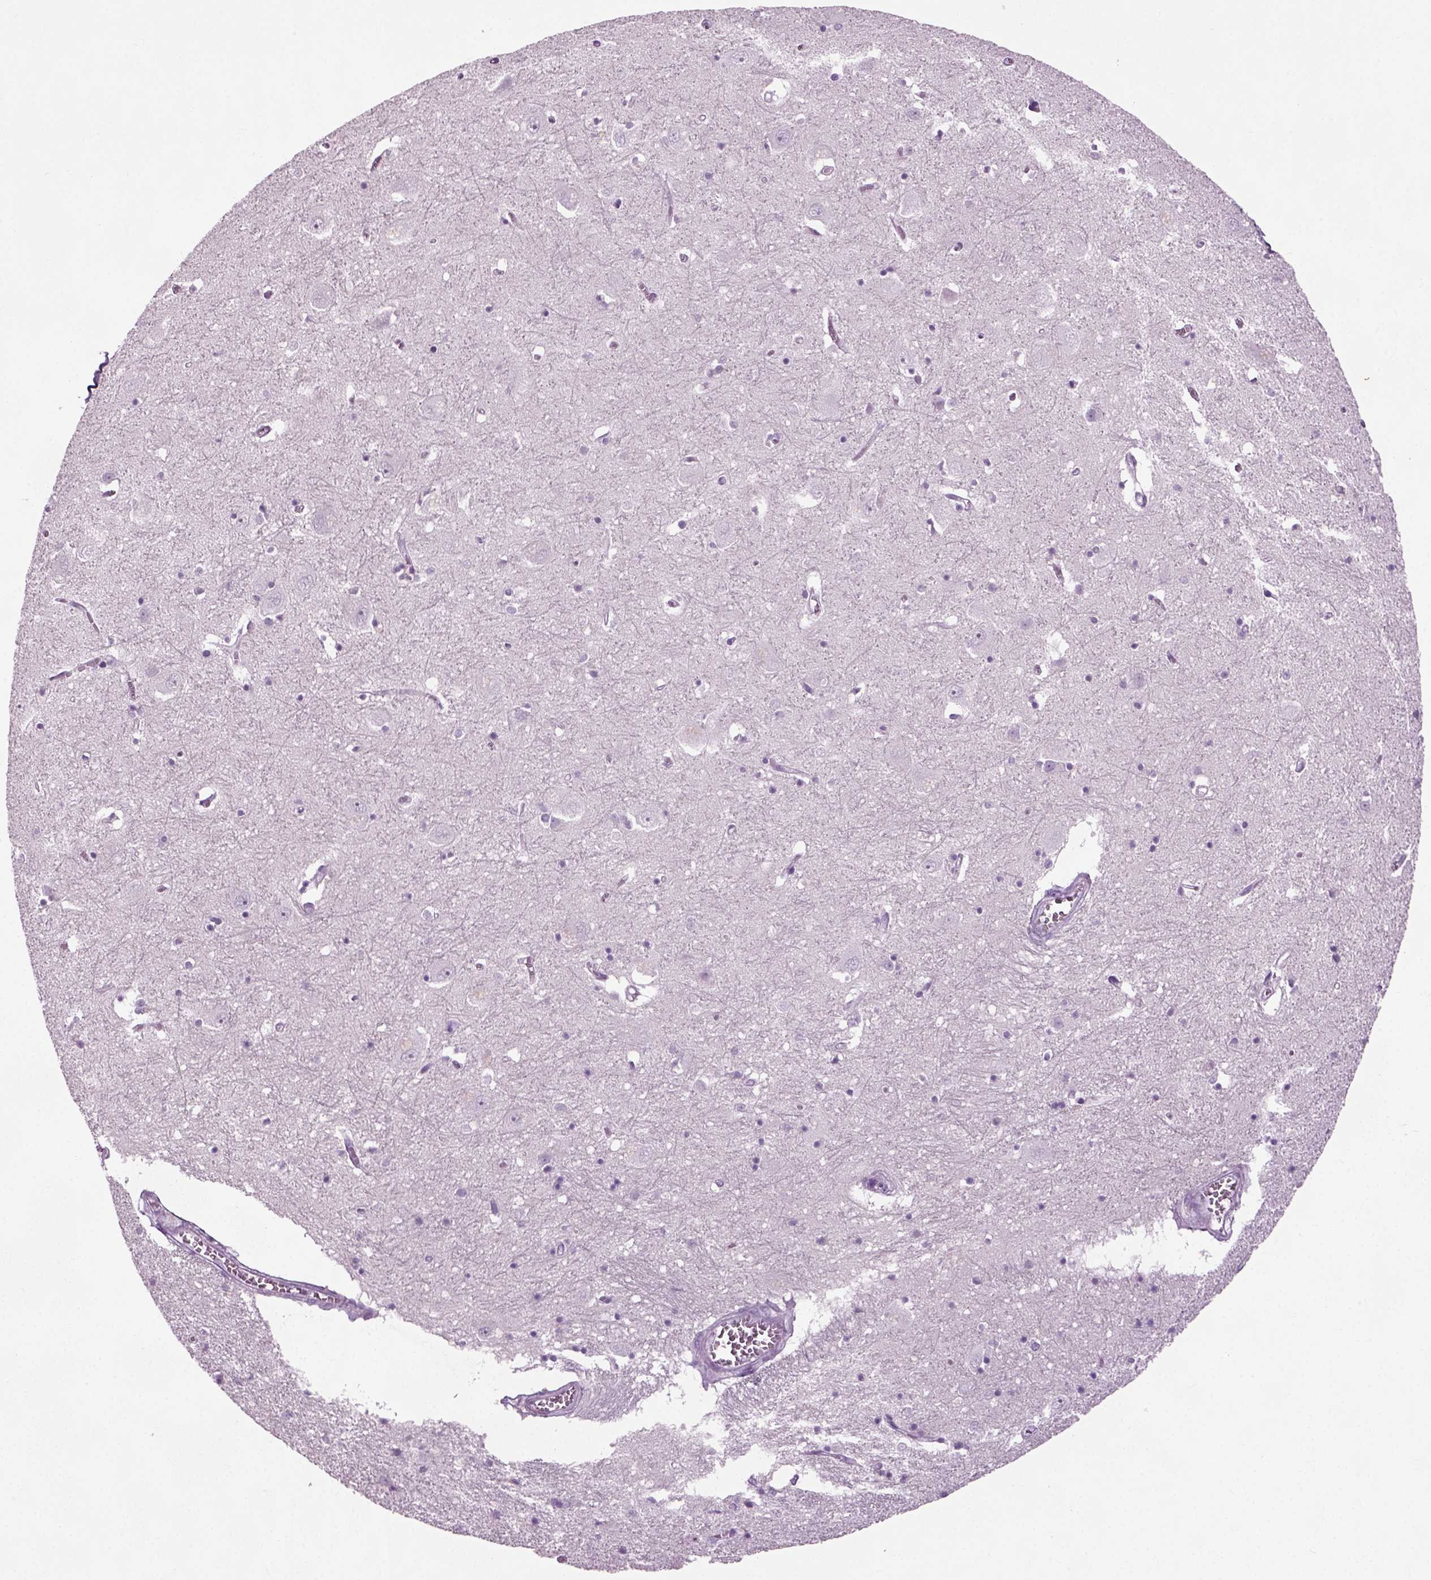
{"staining": {"intensity": "negative", "quantity": "none", "location": "none"}, "tissue": "caudate", "cell_type": "Glial cells", "image_type": "normal", "snomed": [{"axis": "morphology", "description": "Normal tissue, NOS"}, {"axis": "topography", "description": "Lateral ventricle wall"}], "caption": "IHC image of normal caudate: human caudate stained with DAB demonstrates no significant protein staining in glial cells.", "gene": "PRLH", "patient": {"sex": "male", "age": 54}}